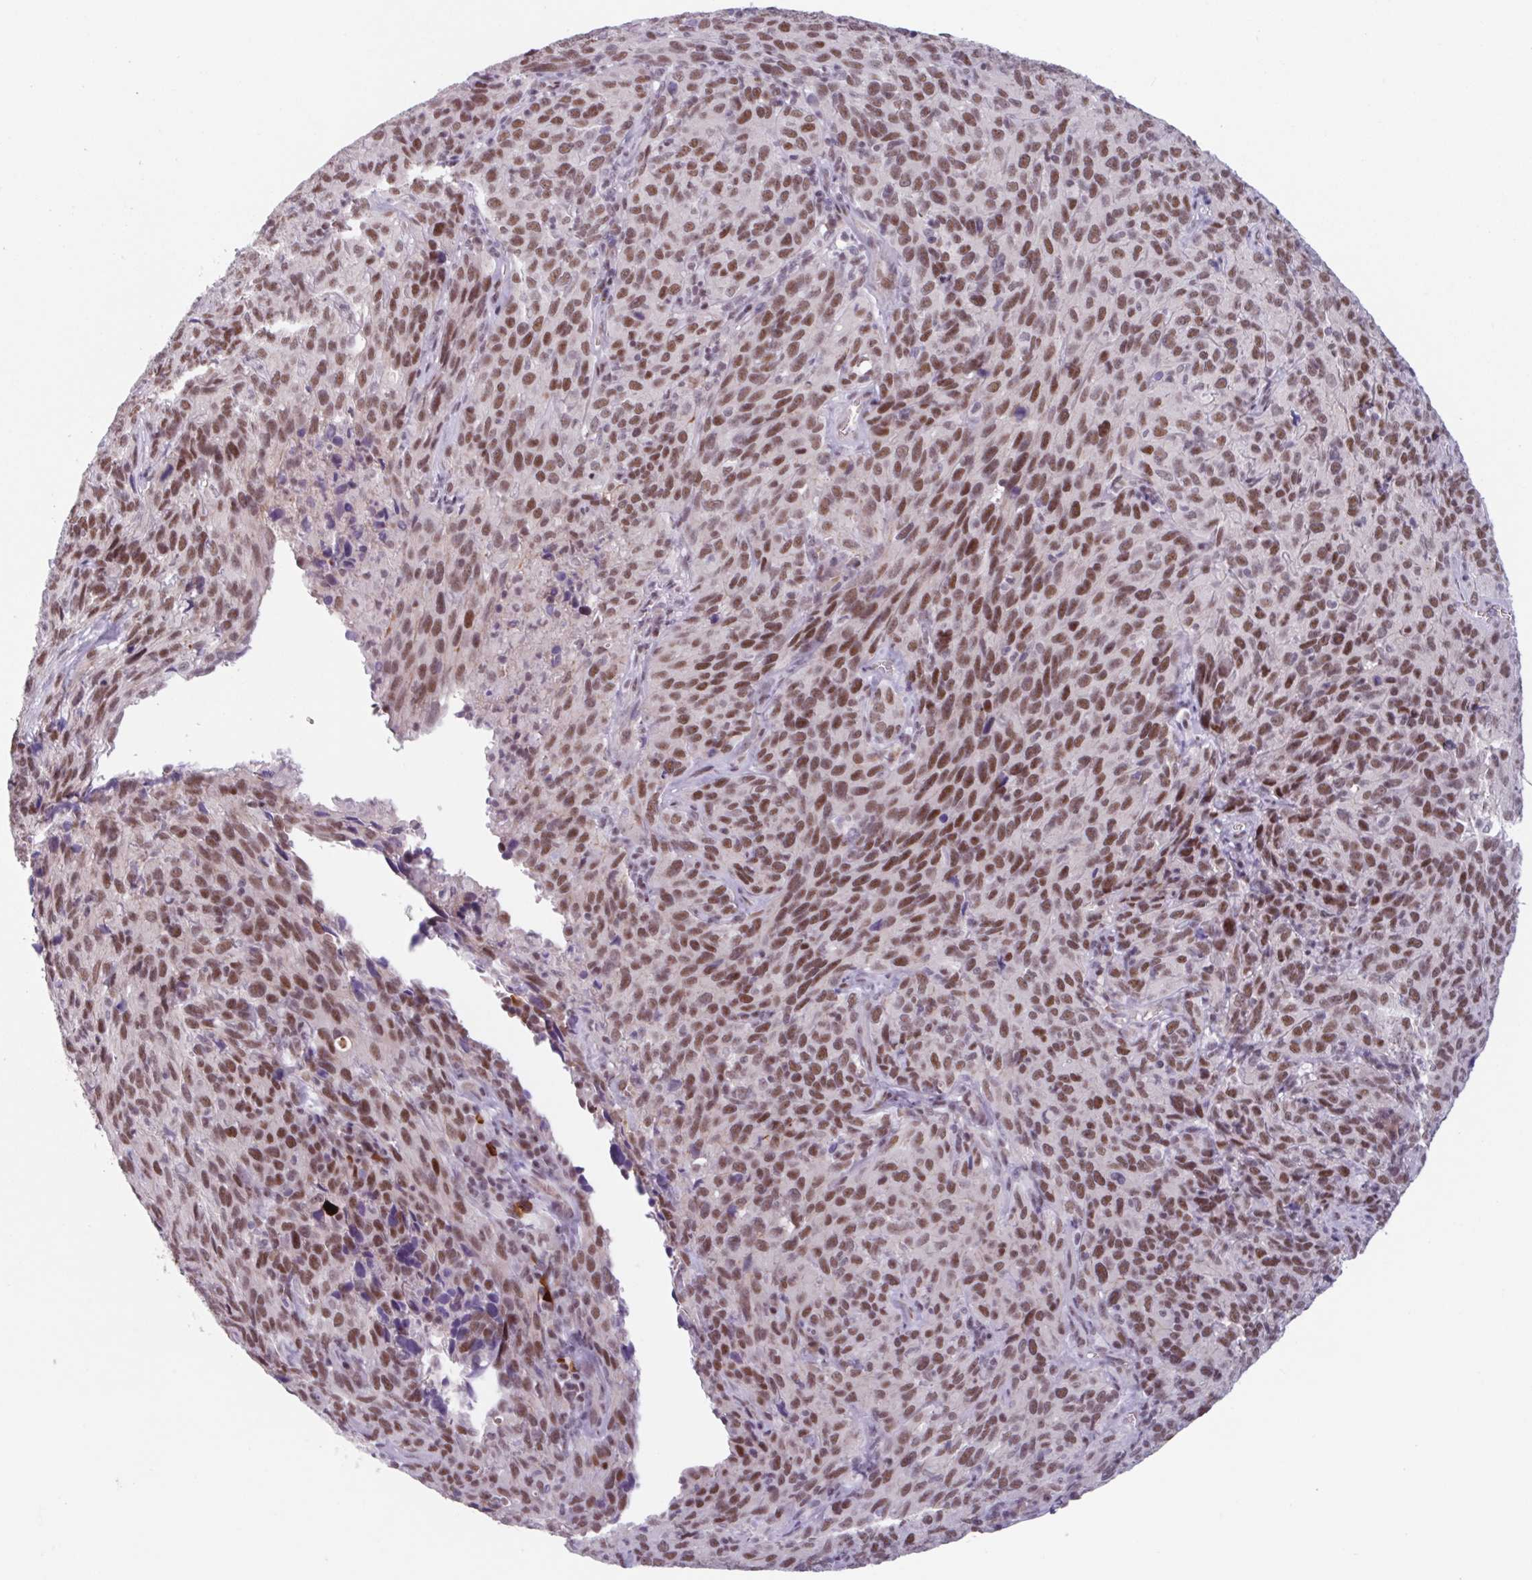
{"staining": {"intensity": "moderate", "quantity": ">75%", "location": "nuclear"}, "tissue": "cervical cancer", "cell_type": "Tumor cells", "image_type": "cancer", "snomed": [{"axis": "morphology", "description": "Squamous cell carcinoma, NOS"}, {"axis": "topography", "description": "Cervix"}], "caption": "Approximately >75% of tumor cells in cervical cancer exhibit moderate nuclear protein expression as visualized by brown immunohistochemical staining.", "gene": "ZNF575", "patient": {"sex": "female", "age": 51}}